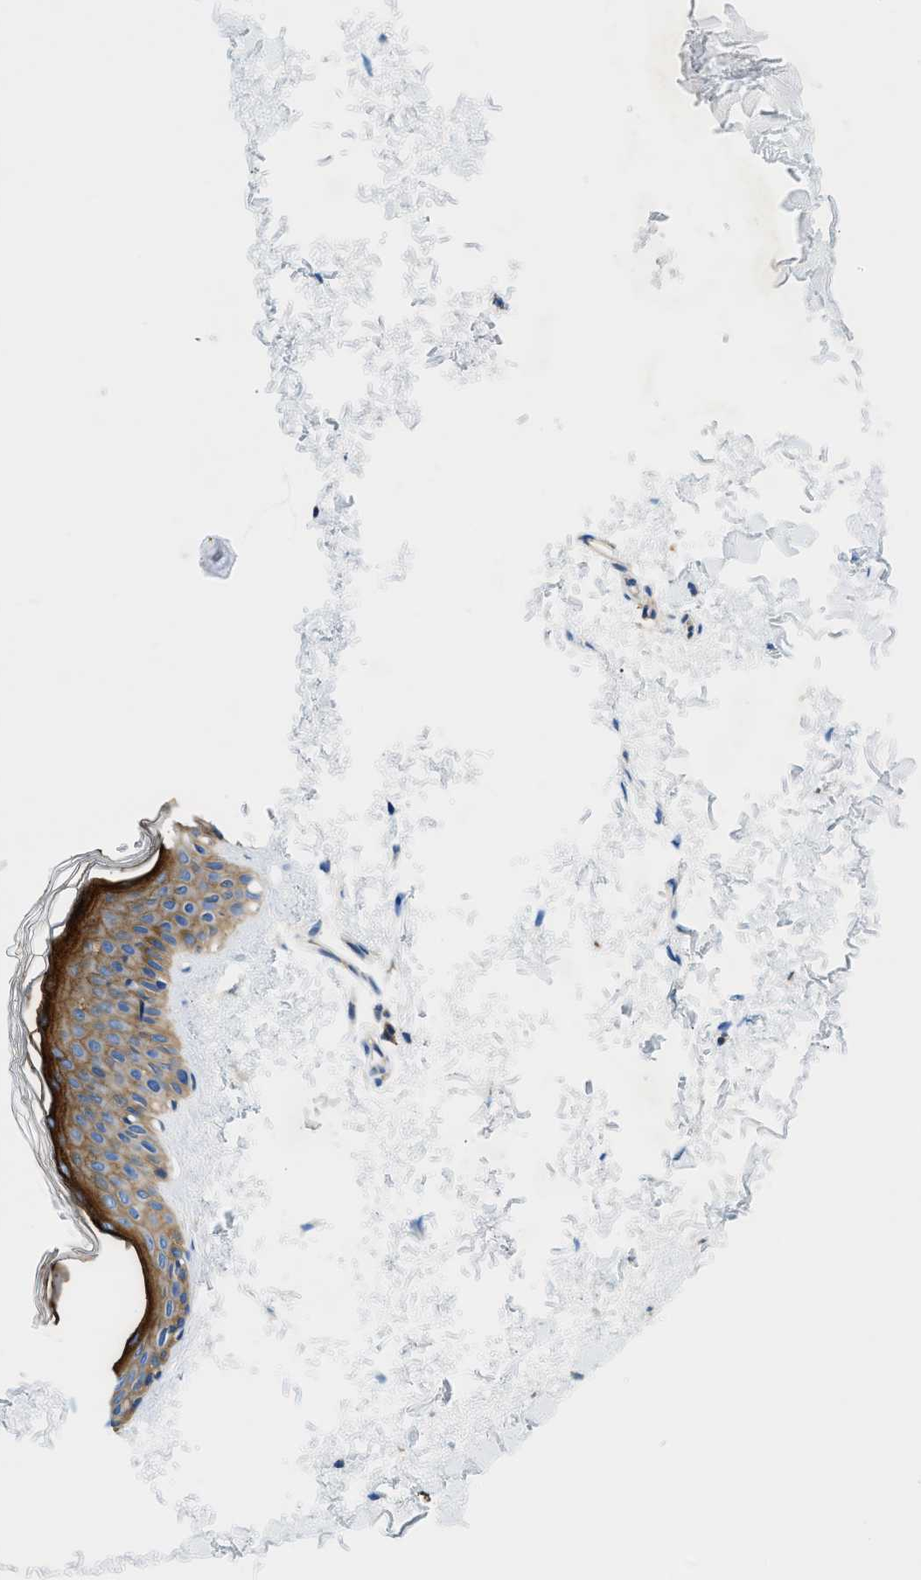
{"staining": {"intensity": "negative", "quantity": "none", "location": "none"}, "tissue": "skin", "cell_type": "Fibroblasts", "image_type": "normal", "snomed": [{"axis": "morphology", "description": "Normal tissue, NOS"}, {"axis": "topography", "description": "Skin"}], "caption": "Immunohistochemistry (IHC) histopathology image of normal skin: skin stained with DAB shows no significant protein staining in fibroblasts.", "gene": "ORAI1", "patient": {"sex": "male", "age": 67}}